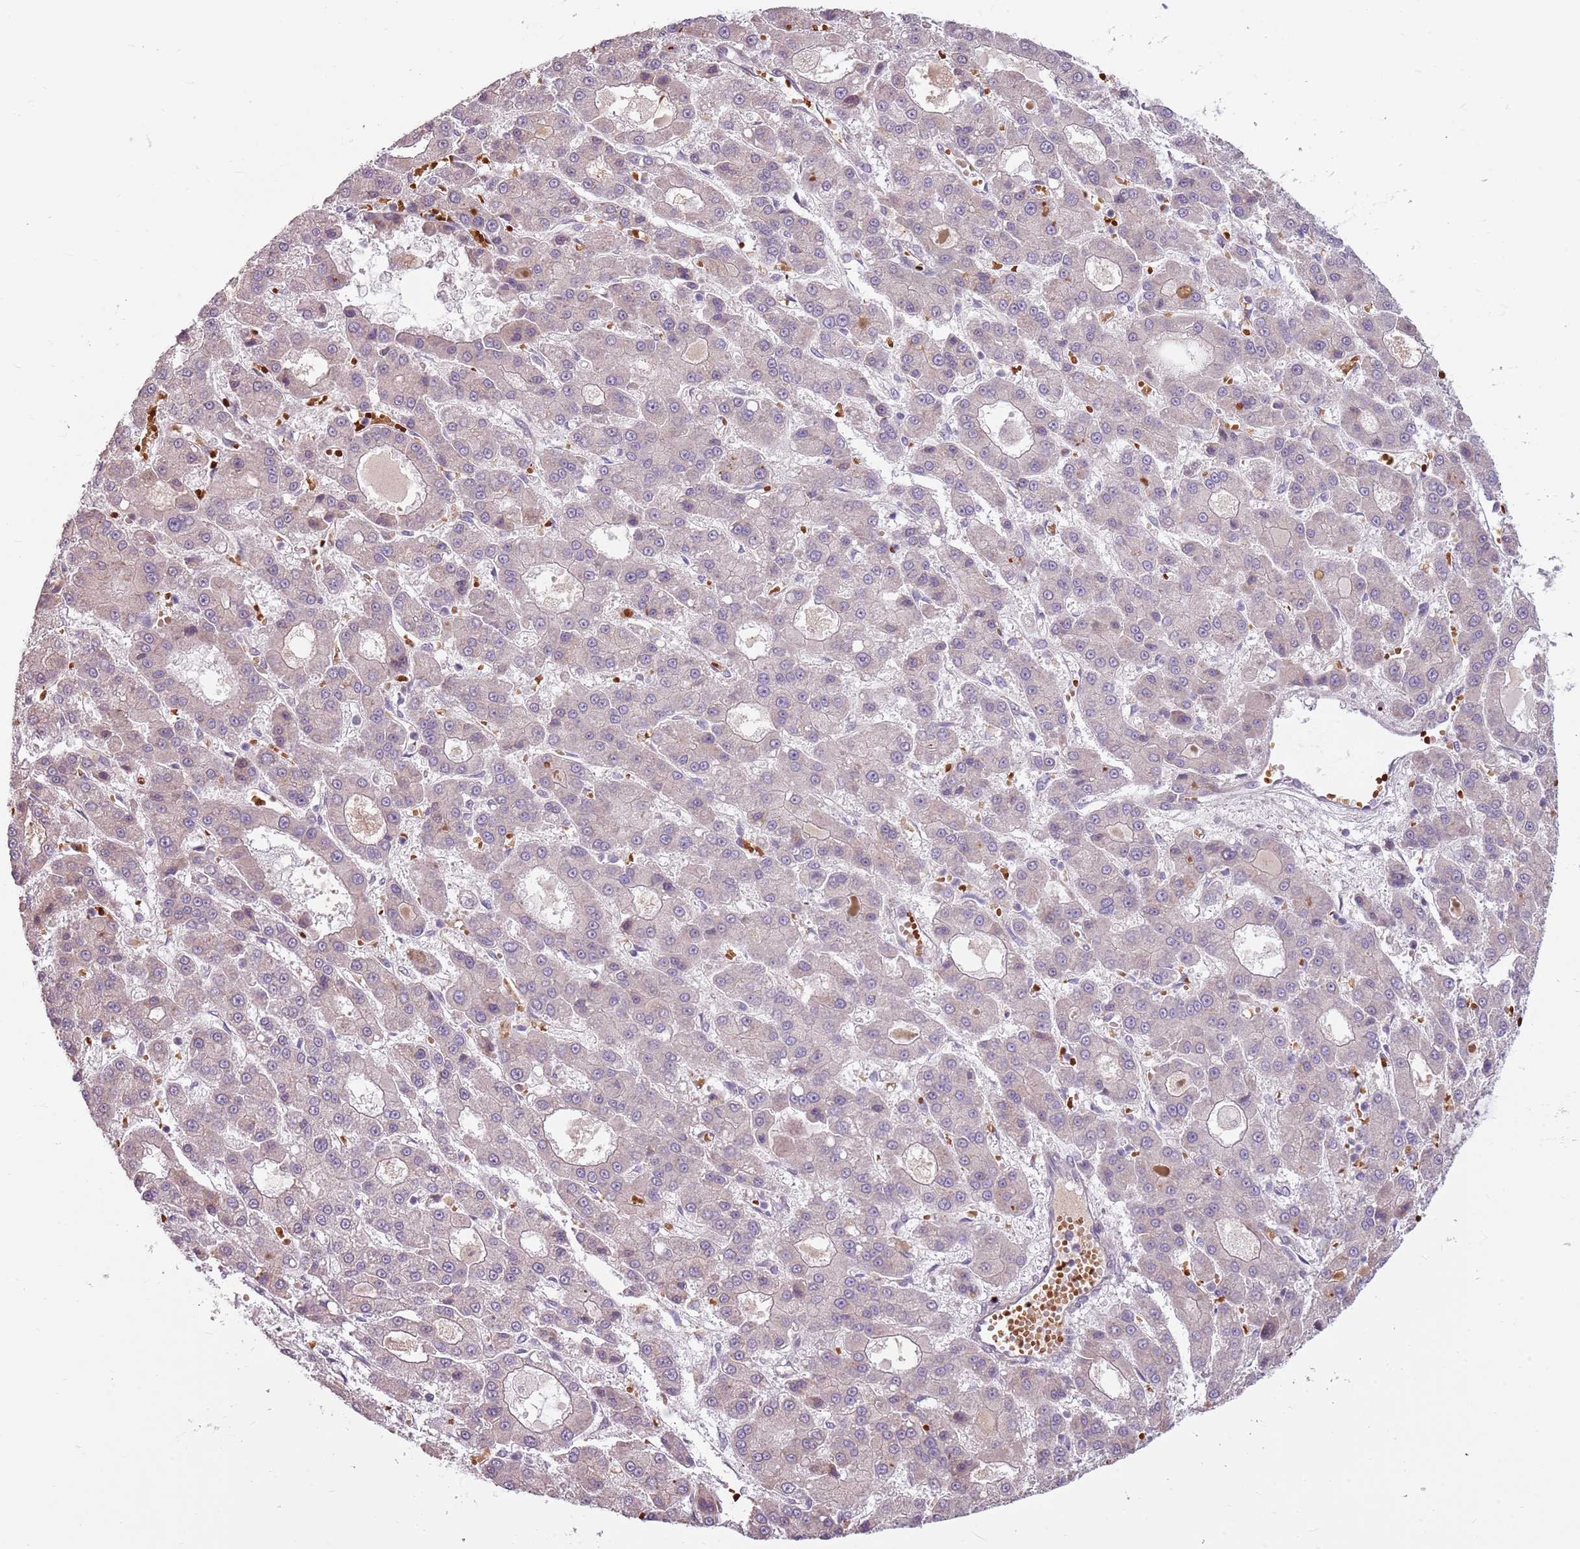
{"staining": {"intensity": "negative", "quantity": "none", "location": "none"}, "tissue": "liver cancer", "cell_type": "Tumor cells", "image_type": "cancer", "snomed": [{"axis": "morphology", "description": "Carcinoma, Hepatocellular, NOS"}, {"axis": "topography", "description": "Liver"}], "caption": "The immunohistochemistry (IHC) photomicrograph has no significant expression in tumor cells of liver hepatocellular carcinoma tissue. (DAB (3,3'-diaminobenzidine) immunohistochemistry, high magnification).", "gene": "HSPA14", "patient": {"sex": "male", "age": 70}}